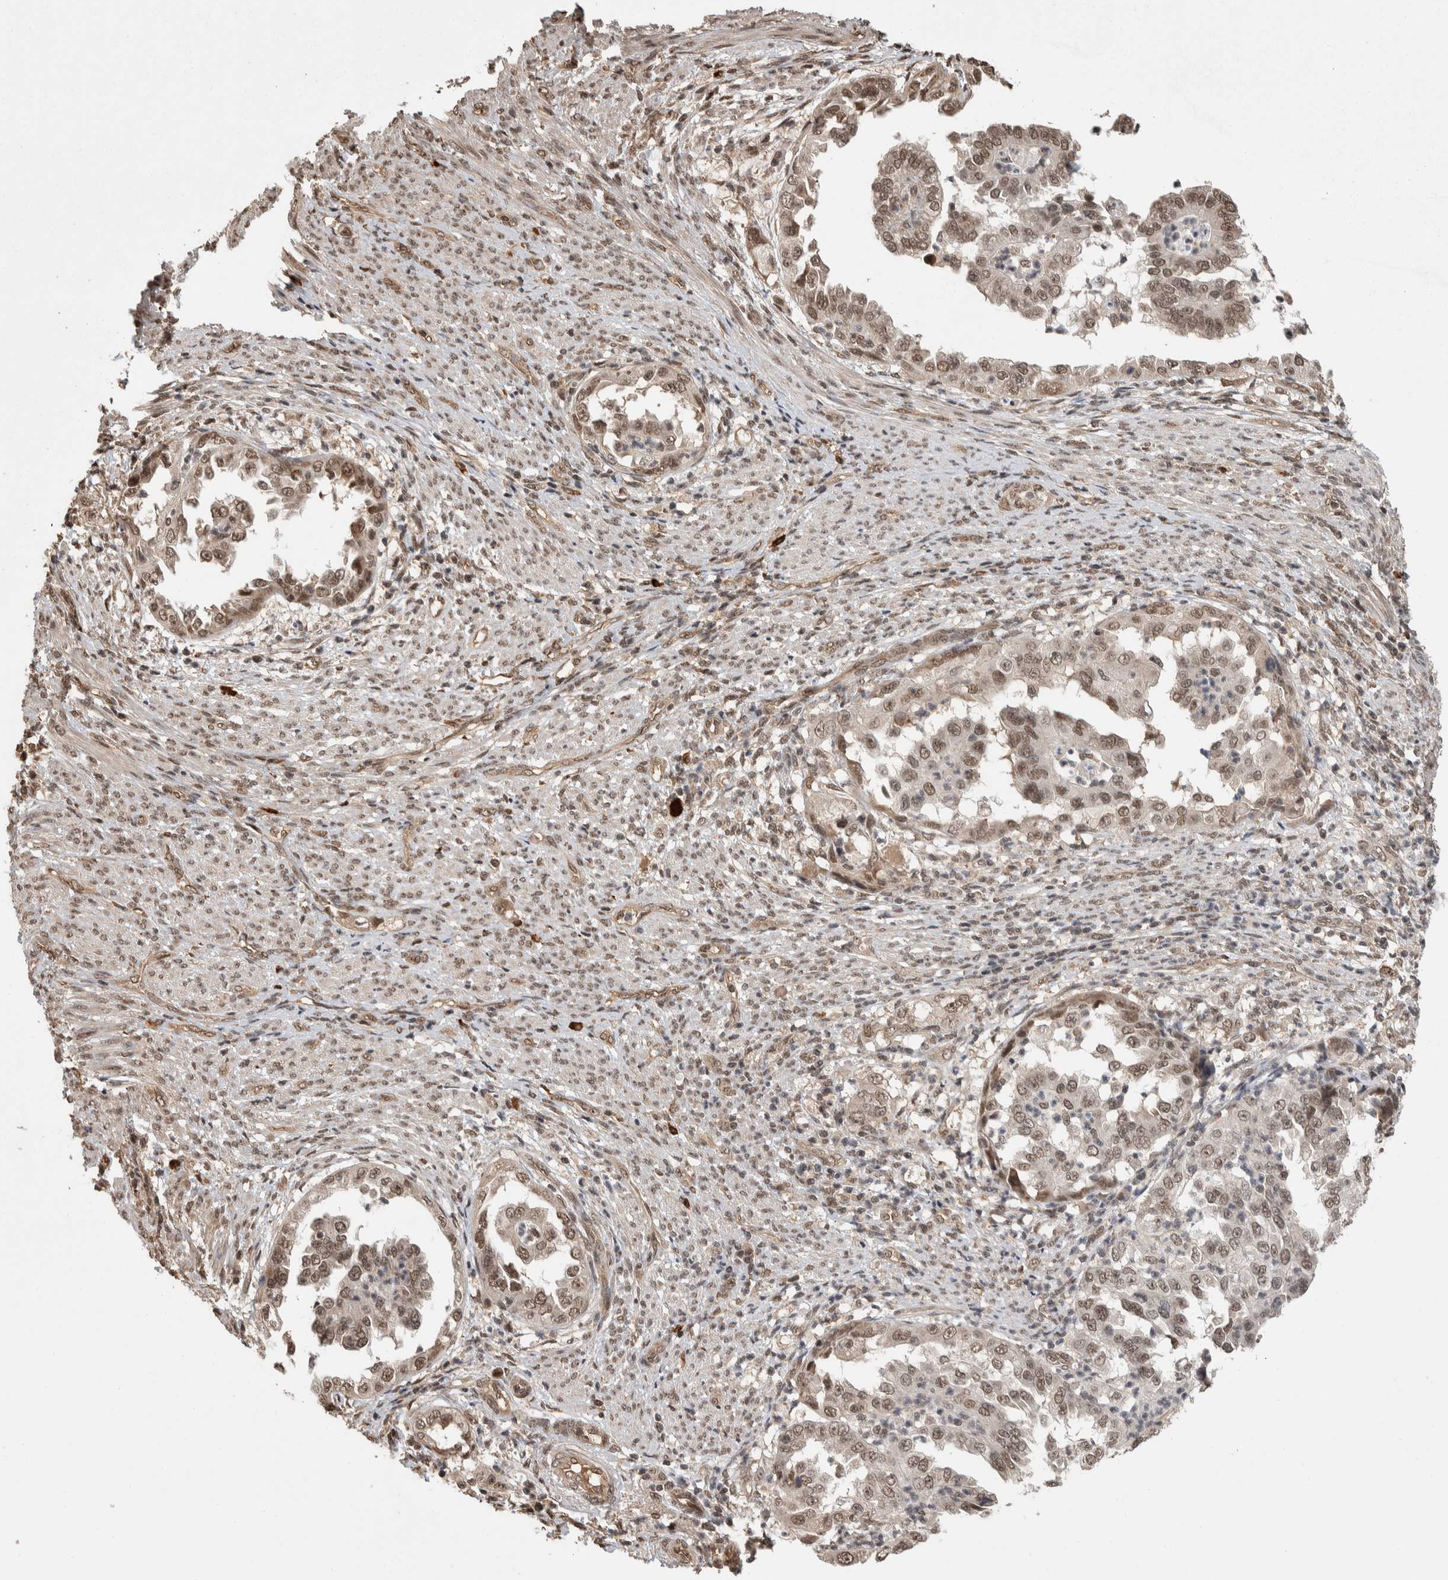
{"staining": {"intensity": "moderate", "quantity": ">75%", "location": "nuclear"}, "tissue": "endometrial cancer", "cell_type": "Tumor cells", "image_type": "cancer", "snomed": [{"axis": "morphology", "description": "Adenocarcinoma, NOS"}, {"axis": "topography", "description": "Endometrium"}], "caption": "Endometrial cancer was stained to show a protein in brown. There is medium levels of moderate nuclear staining in approximately >75% of tumor cells.", "gene": "ZNF592", "patient": {"sex": "female", "age": 85}}